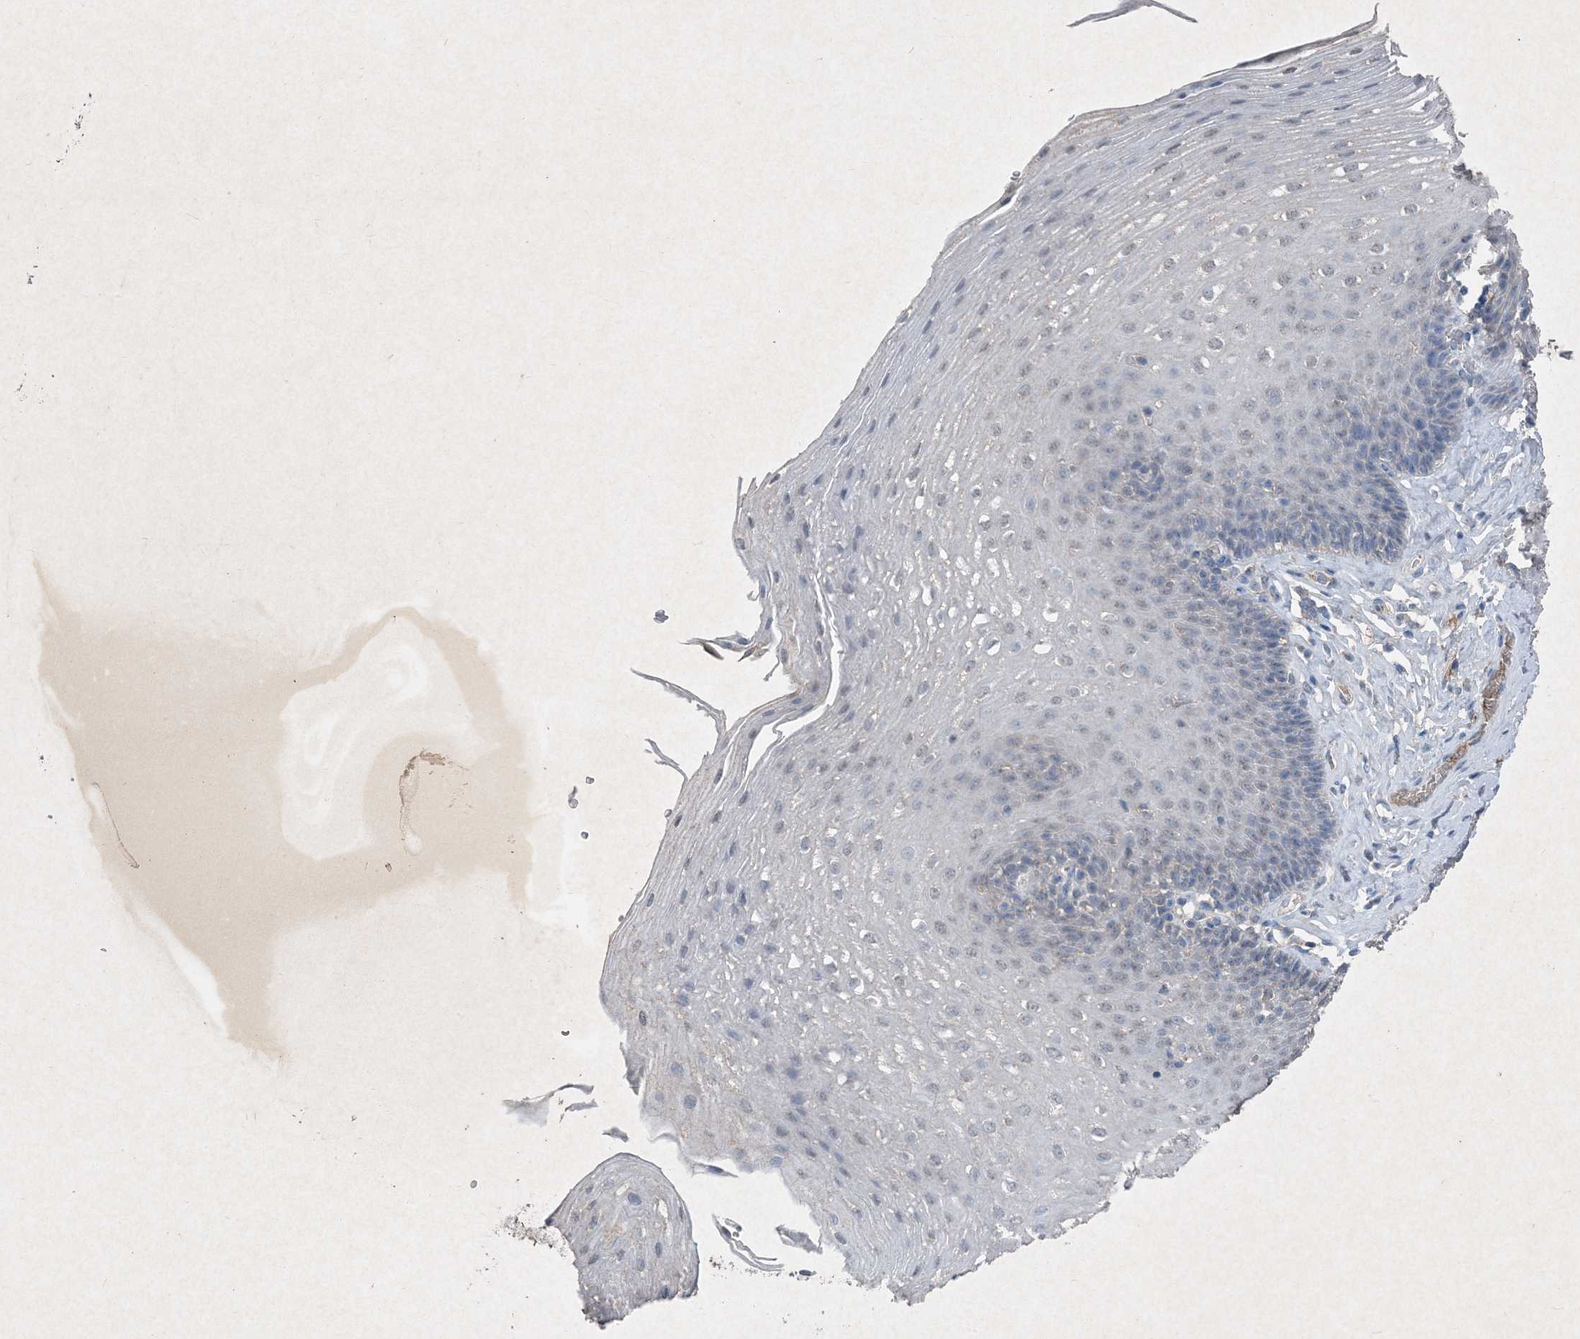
{"staining": {"intensity": "negative", "quantity": "none", "location": "none"}, "tissue": "esophagus", "cell_type": "Squamous epithelial cells", "image_type": "normal", "snomed": [{"axis": "morphology", "description": "Normal tissue, NOS"}, {"axis": "topography", "description": "Esophagus"}], "caption": "A histopathology image of human esophagus is negative for staining in squamous epithelial cells. Nuclei are stained in blue.", "gene": "FCN3", "patient": {"sex": "female", "age": 66}}